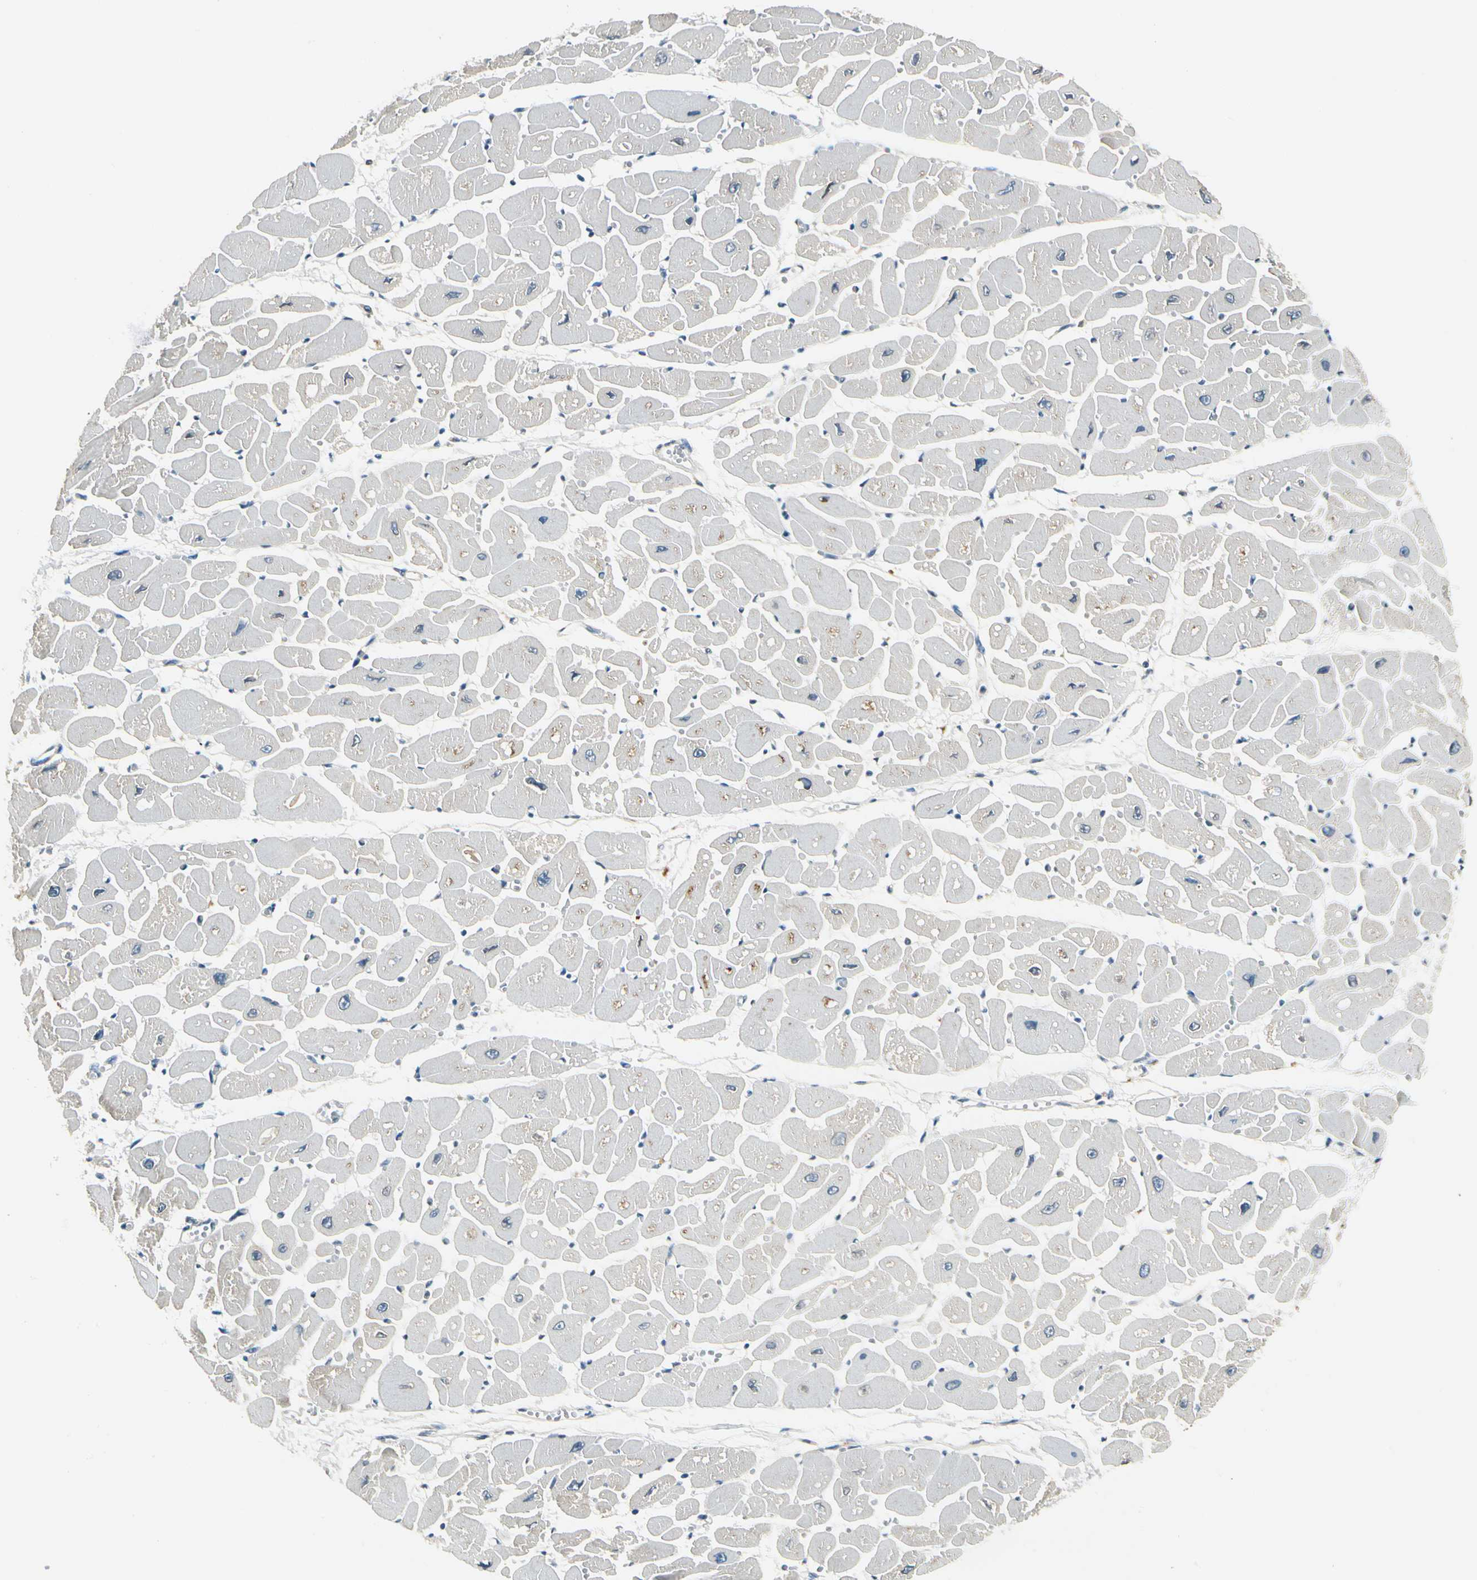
{"staining": {"intensity": "weak", "quantity": "<25%", "location": "cytoplasmic/membranous"}, "tissue": "heart muscle", "cell_type": "Cardiomyocytes", "image_type": "normal", "snomed": [{"axis": "morphology", "description": "Normal tissue, NOS"}, {"axis": "topography", "description": "Heart"}], "caption": "Immunohistochemical staining of normal human heart muscle exhibits no significant positivity in cardiomyocytes. The staining was performed using DAB to visualize the protein expression in brown, while the nuclei were stained in blue with hematoxylin (Magnification: 20x).", "gene": "BNIP1", "patient": {"sex": "female", "age": 54}}